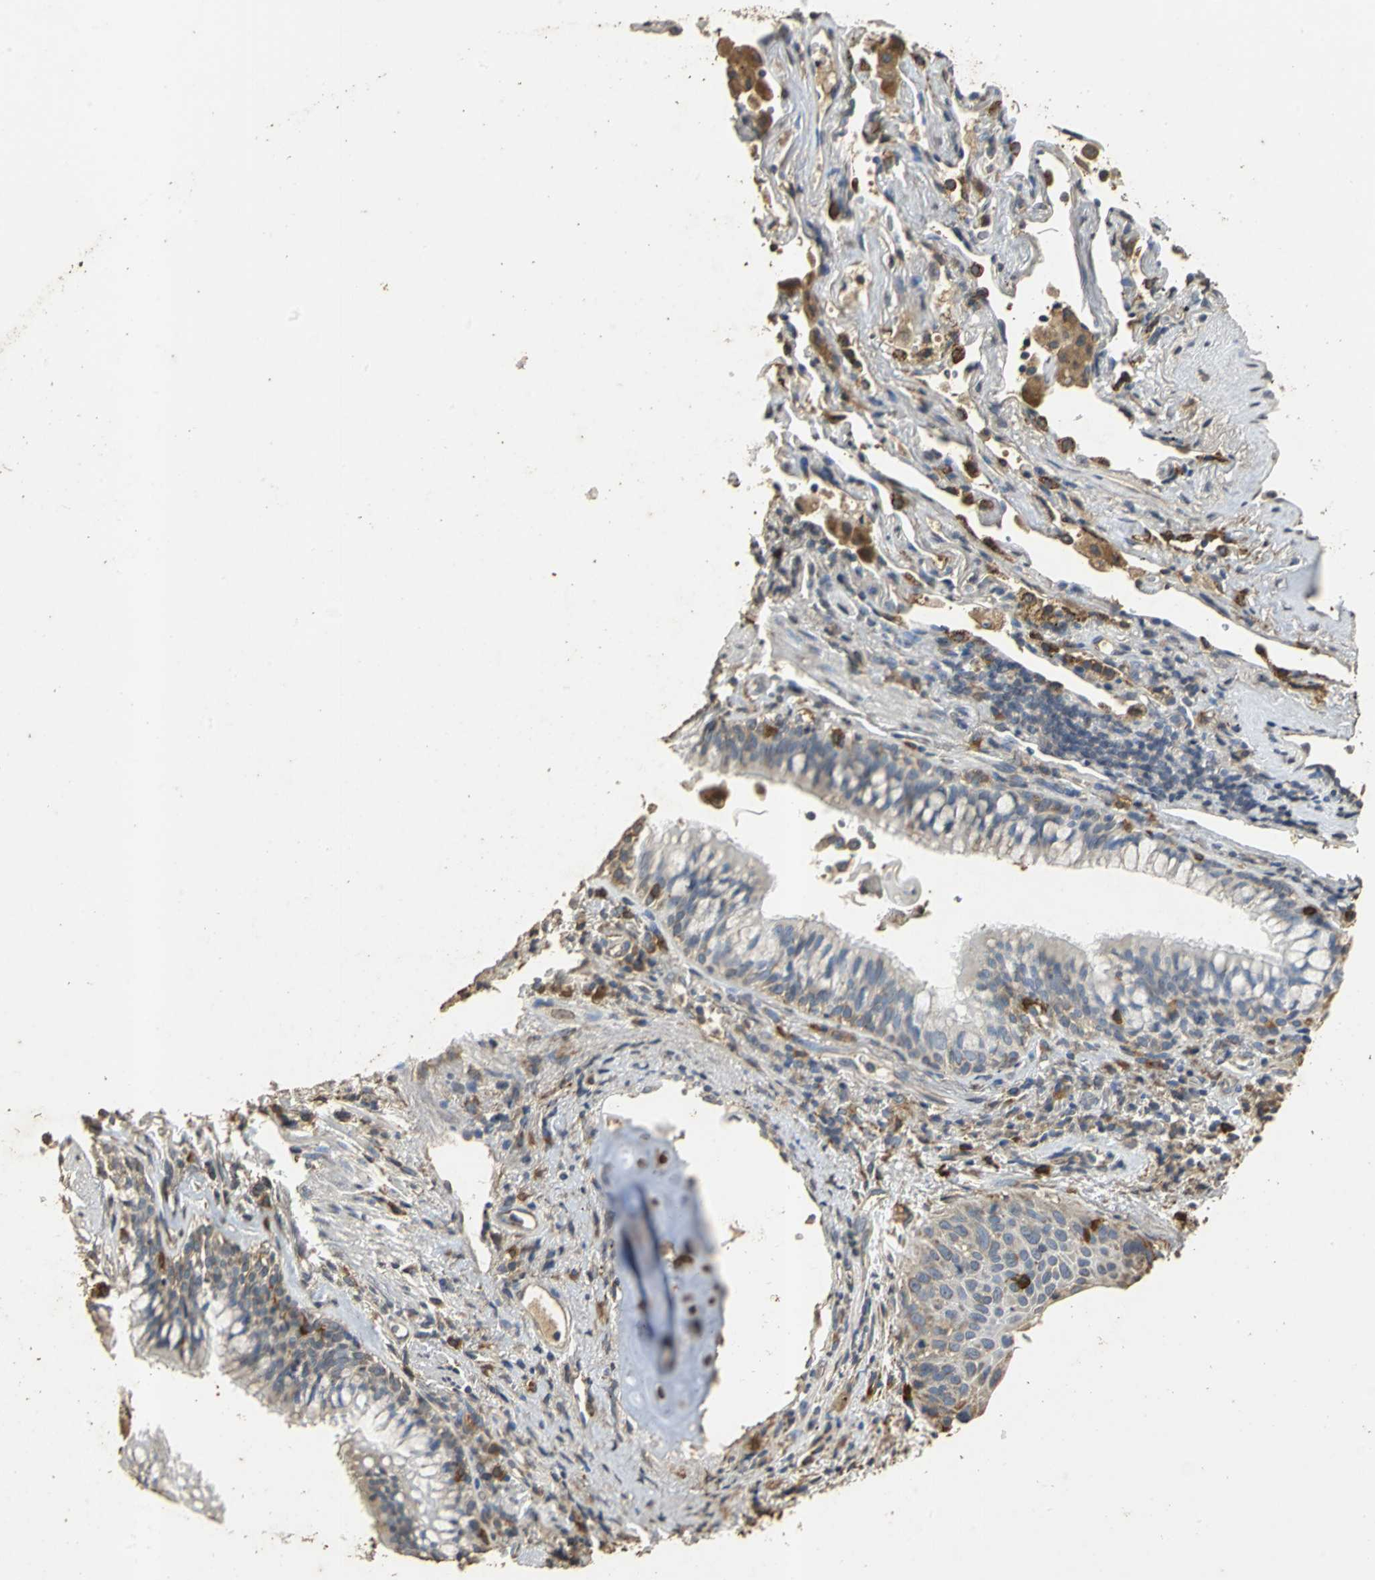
{"staining": {"intensity": "weak", "quantity": "25%-75%", "location": "cytoplasmic/membranous"}, "tissue": "lung cancer", "cell_type": "Tumor cells", "image_type": "cancer", "snomed": [{"axis": "morphology", "description": "Squamous cell carcinoma, NOS"}, {"axis": "topography", "description": "Lung"}], "caption": "IHC (DAB) staining of human lung squamous cell carcinoma demonstrates weak cytoplasmic/membranous protein staining in about 25%-75% of tumor cells.", "gene": "ACSL4", "patient": {"sex": "female", "age": 67}}